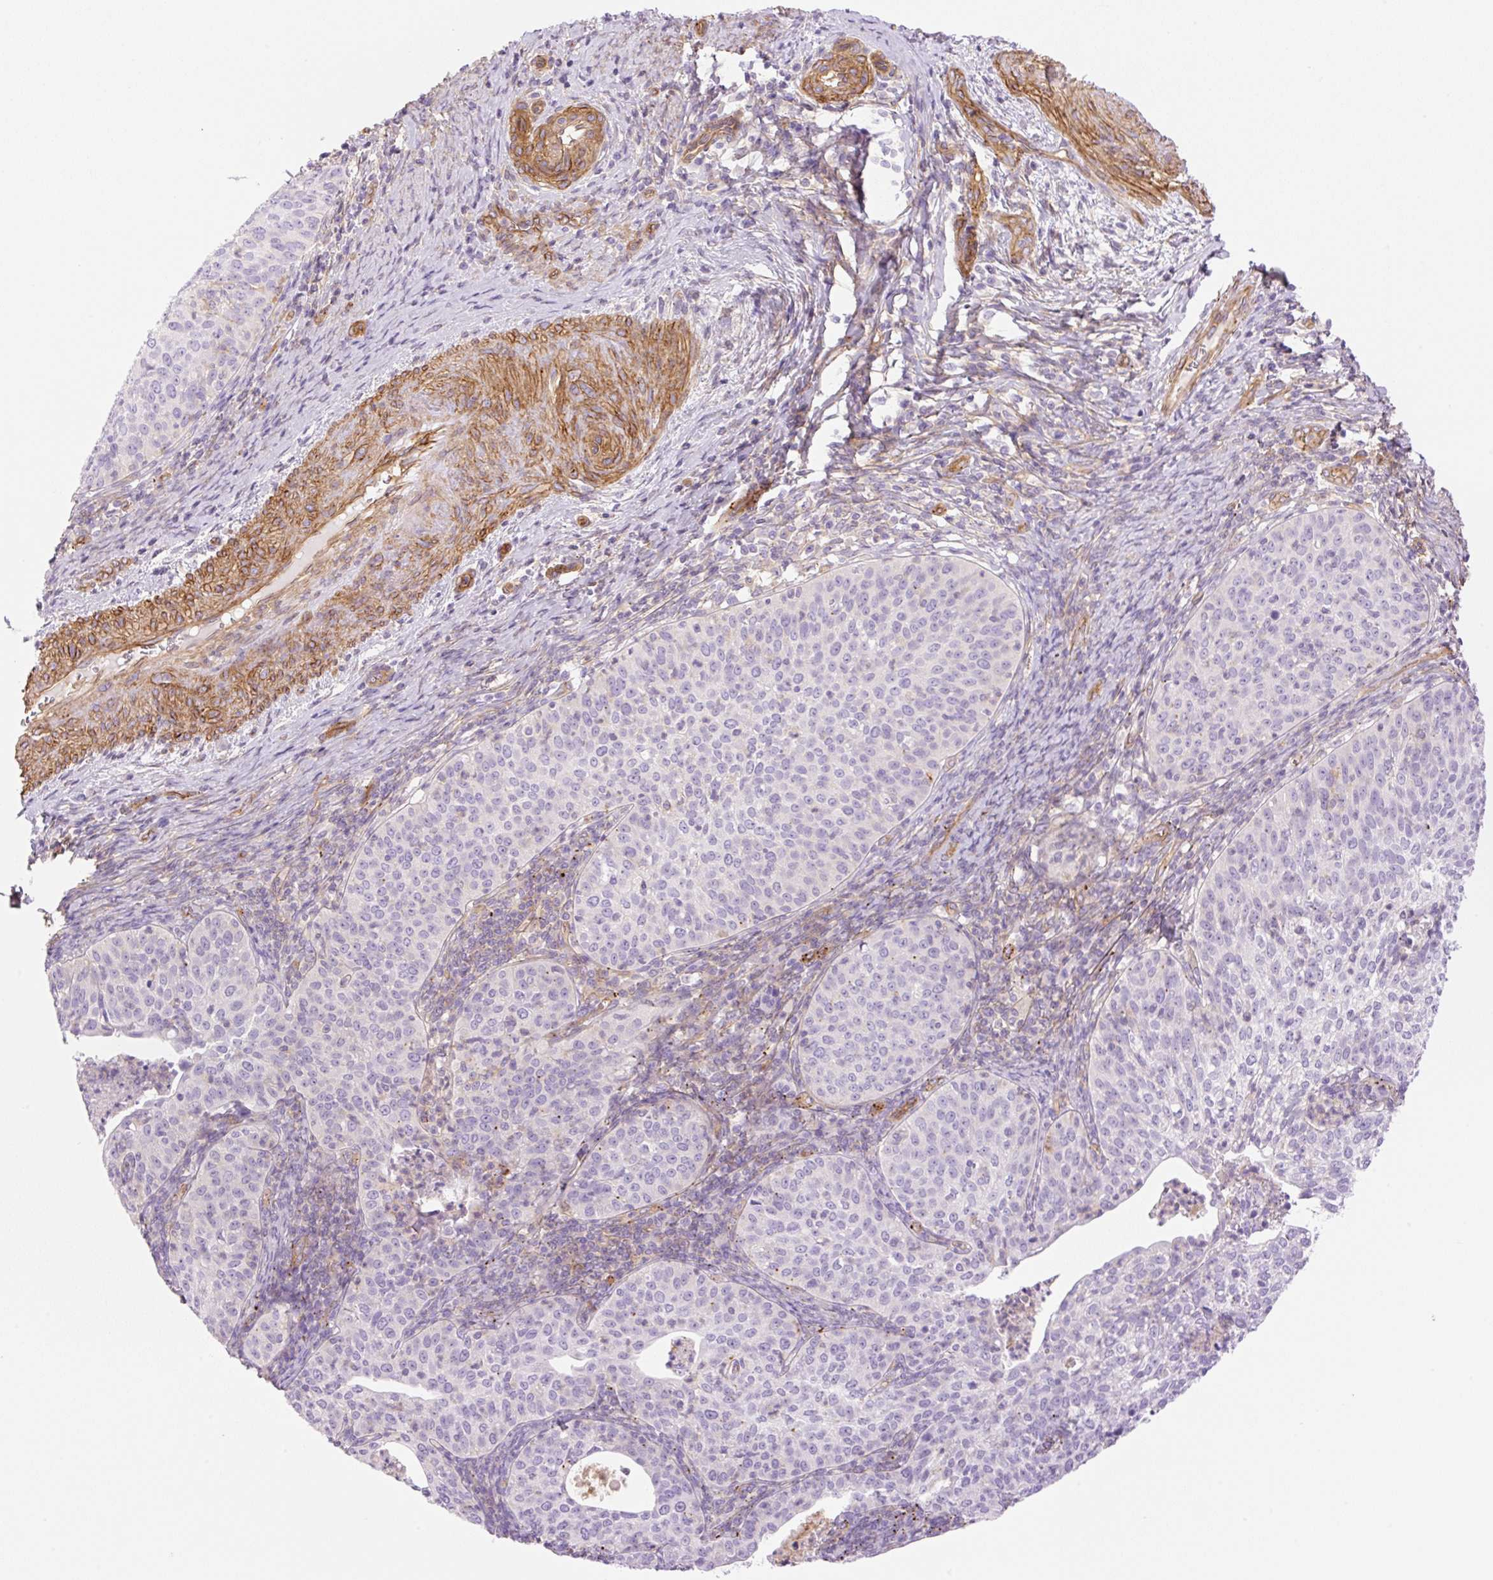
{"staining": {"intensity": "negative", "quantity": "none", "location": "none"}, "tissue": "cervical cancer", "cell_type": "Tumor cells", "image_type": "cancer", "snomed": [{"axis": "morphology", "description": "Squamous cell carcinoma, NOS"}, {"axis": "topography", "description": "Cervix"}], "caption": "Squamous cell carcinoma (cervical) was stained to show a protein in brown. There is no significant positivity in tumor cells.", "gene": "EHD3", "patient": {"sex": "female", "age": 30}}